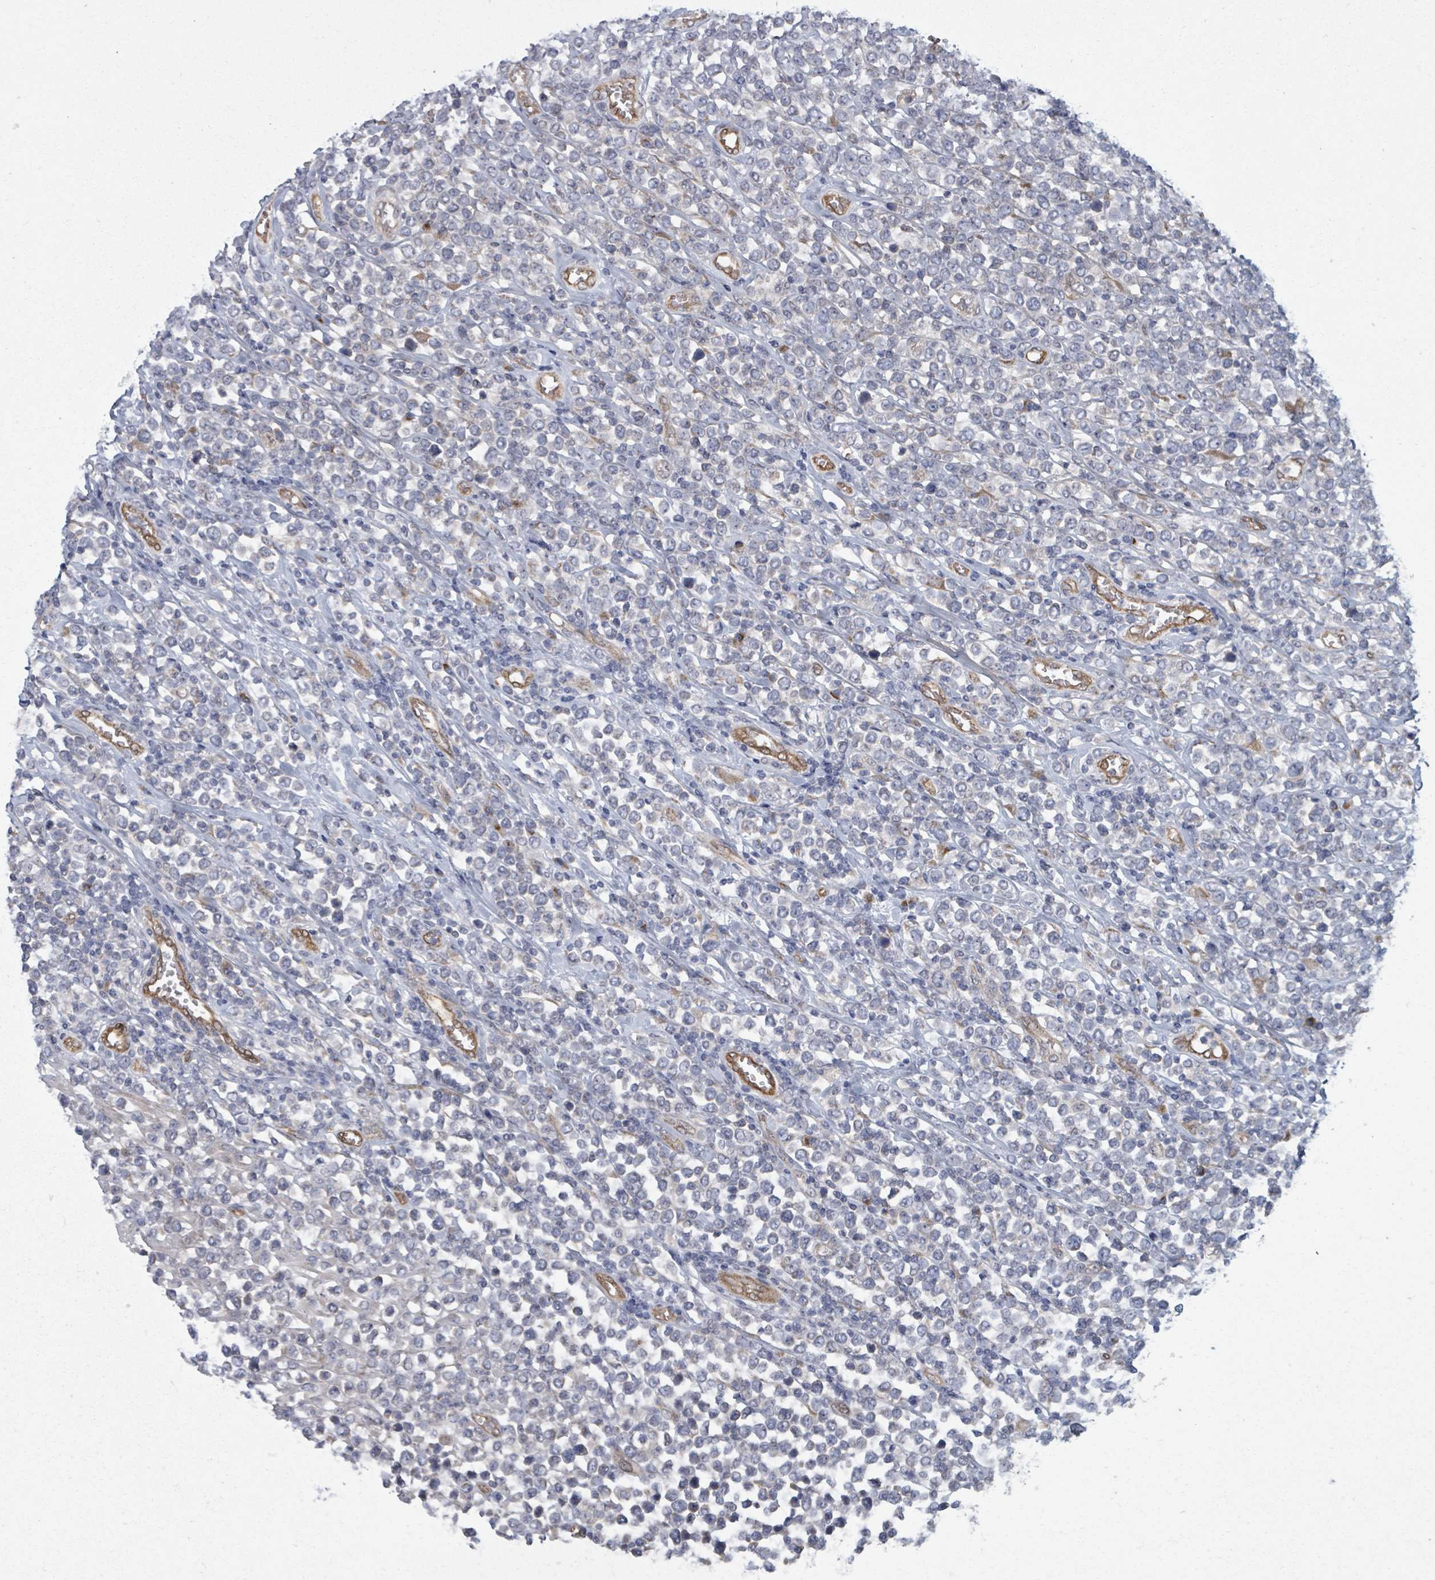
{"staining": {"intensity": "negative", "quantity": "none", "location": "none"}, "tissue": "lymphoma", "cell_type": "Tumor cells", "image_type": "cancer", "snomed": [{"axis": "morphology", "description": "Malignant lymphoma, non-Hodgkin's type, High grade"}, {"axis": "topography", "description": "Soft tissue"}], "caption": "Malignant lymphoma, non-Hodgkin's type (high-grade) was stained to show a protein in brown. There is no significant expression in tumor cells. (Immunohistochemistry, brightfield microscopy, high magnification).", "gene": "FKBP1A", "patient": {"sex": "female", "age": 56}}